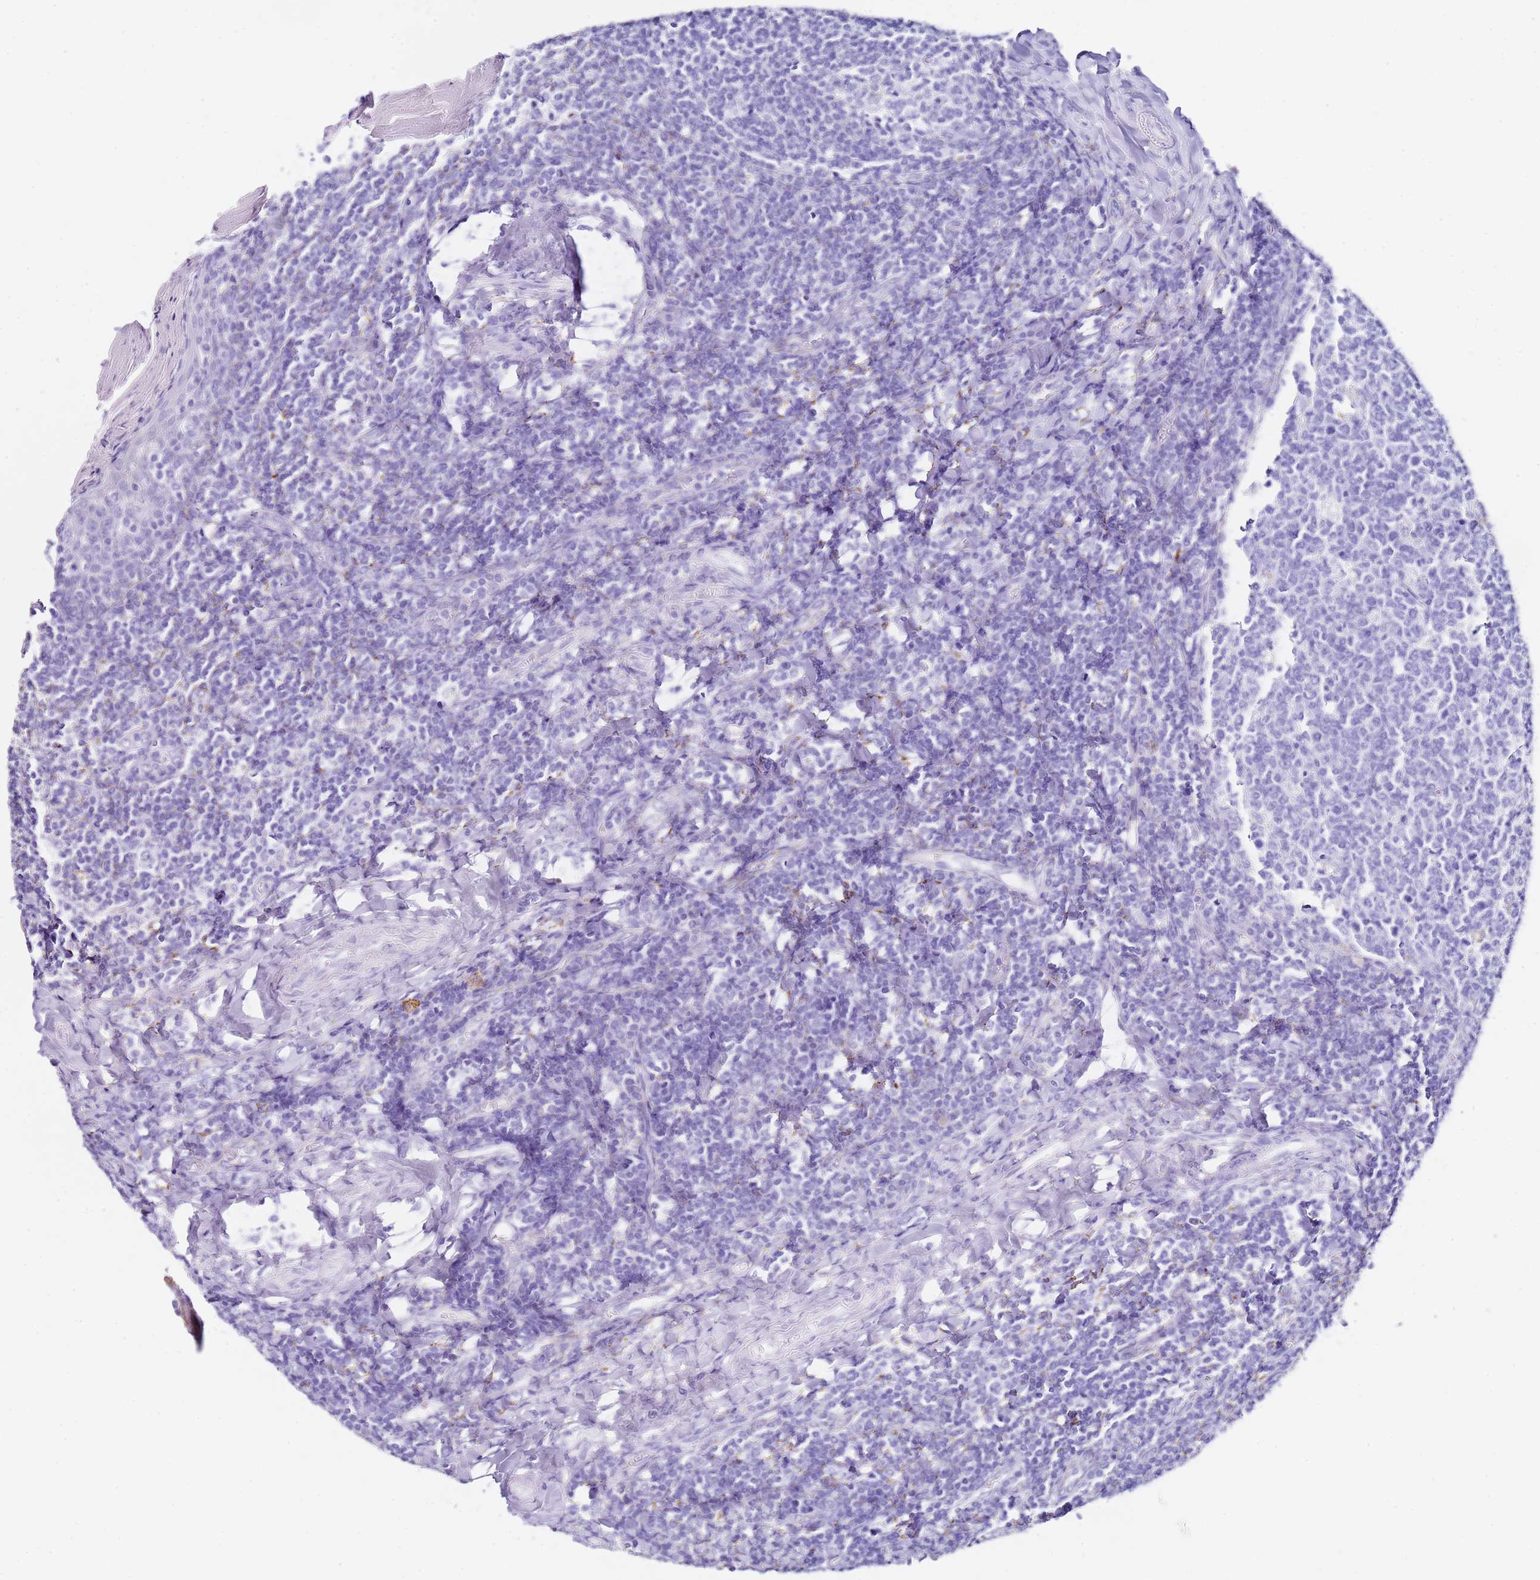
{"staining": {"intensity": "negative", "quantity": "none", "location": "none"}, "tissue": "tonsil", "cell_type": "Germinal center cells", "image_type": "normal", "snomed": [{"axis": "morphology", "description": "Normal tissue, NOS"}, {"axis": "topography", "description": "Tonsil"}], "caption": "This is an IHC photomicrograph of benign human tonsil. There is no positivity in germinal center cells.", "gene": "PTBP2", "patient": {"sex": "female", "age": 19}}